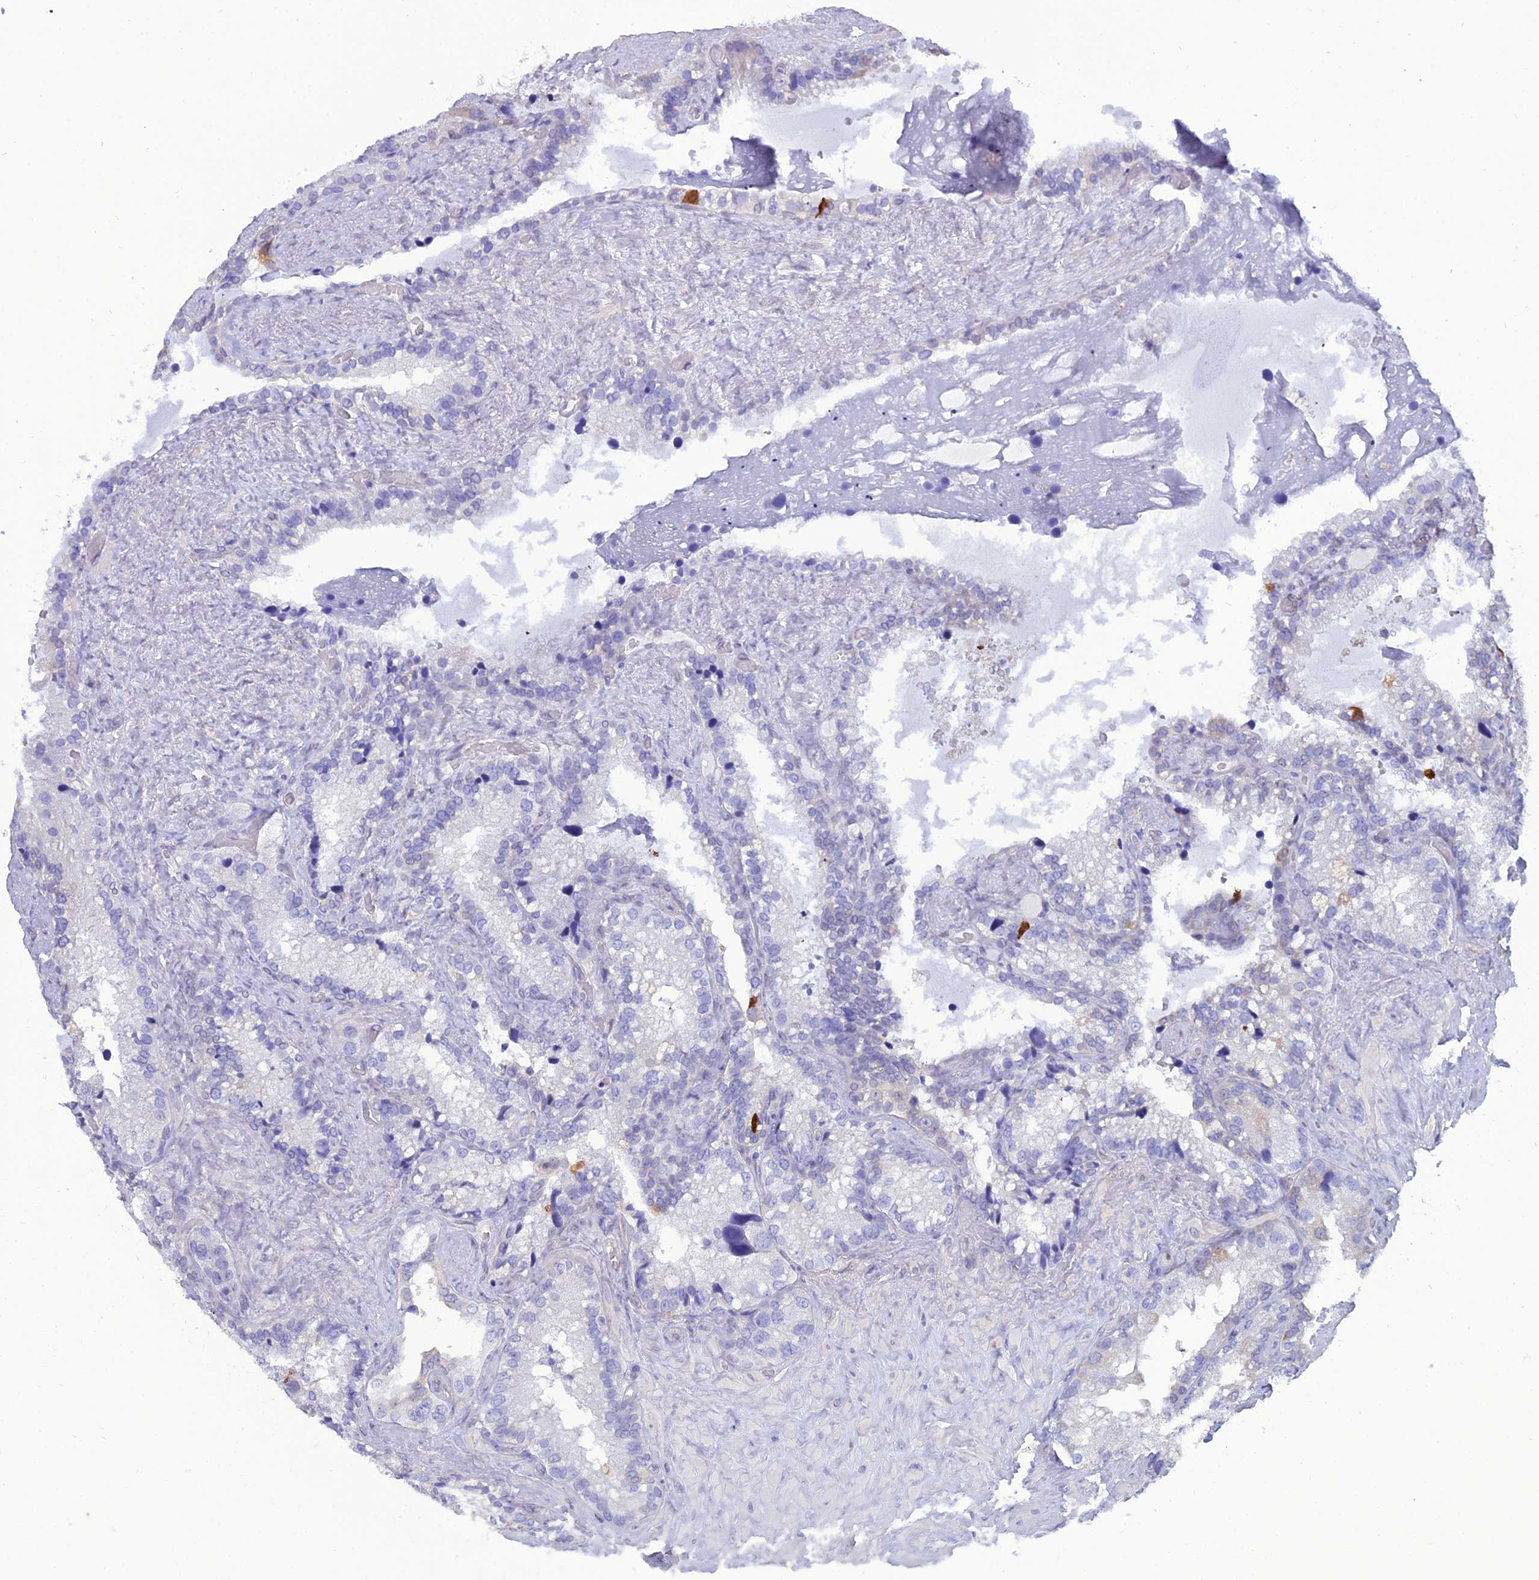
{"staining": {"intensity": "negative", "quantity": "none", "location": "none"}, "tissue": "seminal vesicle", "cell_type": "Glandular cells", "image_type": "normal", "snomed": [{"axis": "morphology", "description": "Normal tissue, NOS"}, {"axis": "topography", "description": "Prostate"}, {"axis": "topography", "description": "Seminal veicle"}], "caption": "Histopathology image shows no protein staining in glandular cells of unremarkable seminal vesicle. Nuclei are stained in blue.", "gene": "GNPNAT1", "patient": {"sex": "male", "age": 68}}